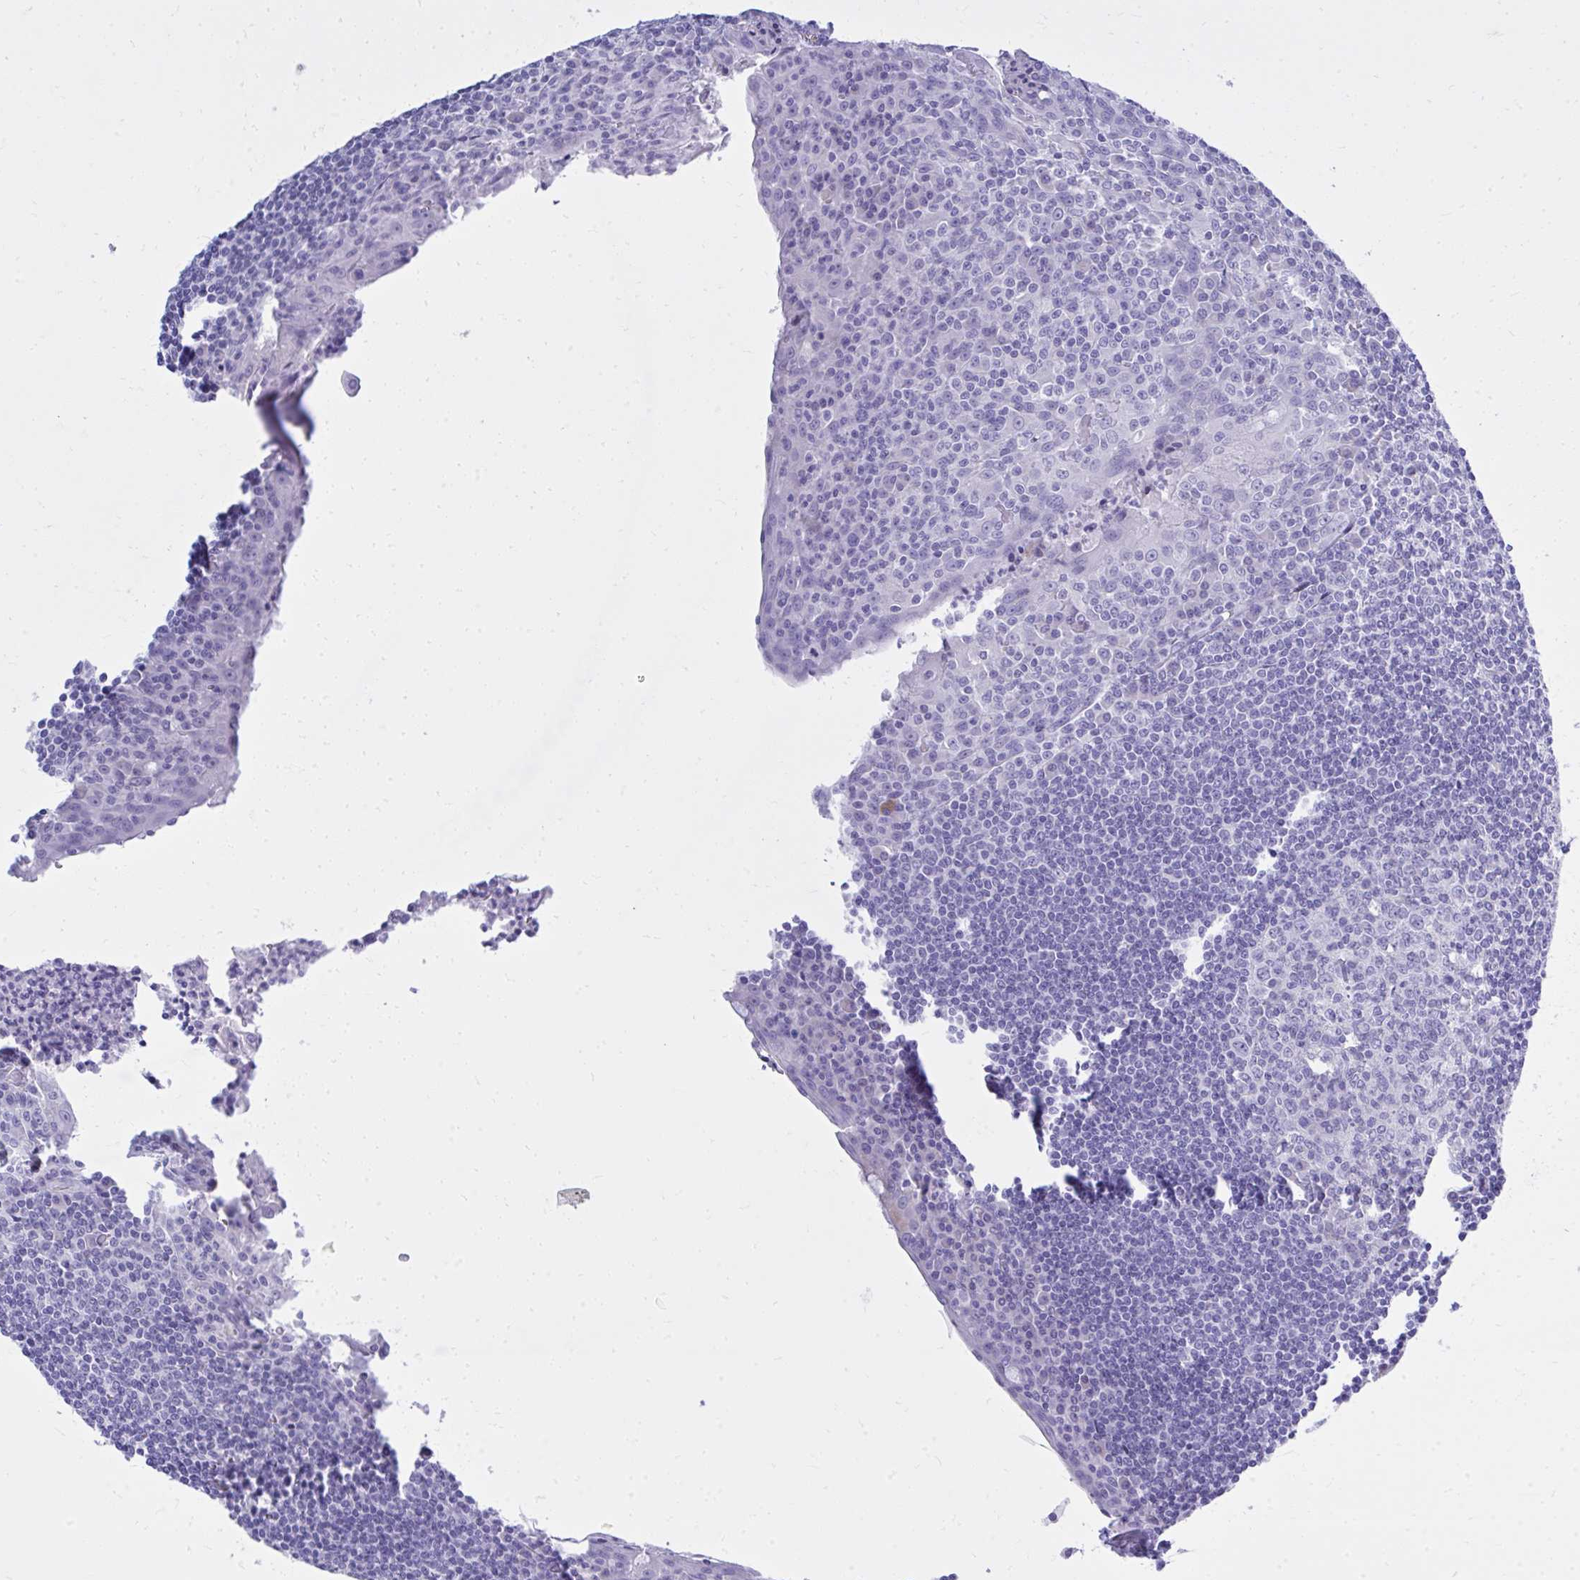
{"staining": {"intensity": "negative", "quantity": "none", "location": "none"}, "tissue": "tonsil", "cell_type": "Germinal center cells", "image_type": "normal", "snomed": [{"axis": "morphology", "description": "Normal tissue, NOS"}, {"axis": "topography", "description": "Tonsil"}], "caption": "High magnification brightfield microscopy of normal tonsil stained with DAB (3,3'-diaminobenzidine) (brown) and counterstained with hematoxylin (blue): germinal center cells show no significant staining. (Stains: DAB (3,3'-diaminobenzidine) IHC with hematoxylin counter stain, Microscopy: brightfield microscopy at high magnification).", "gene": "BCL6B", "patient": {"sex": "male", "age": 27}}